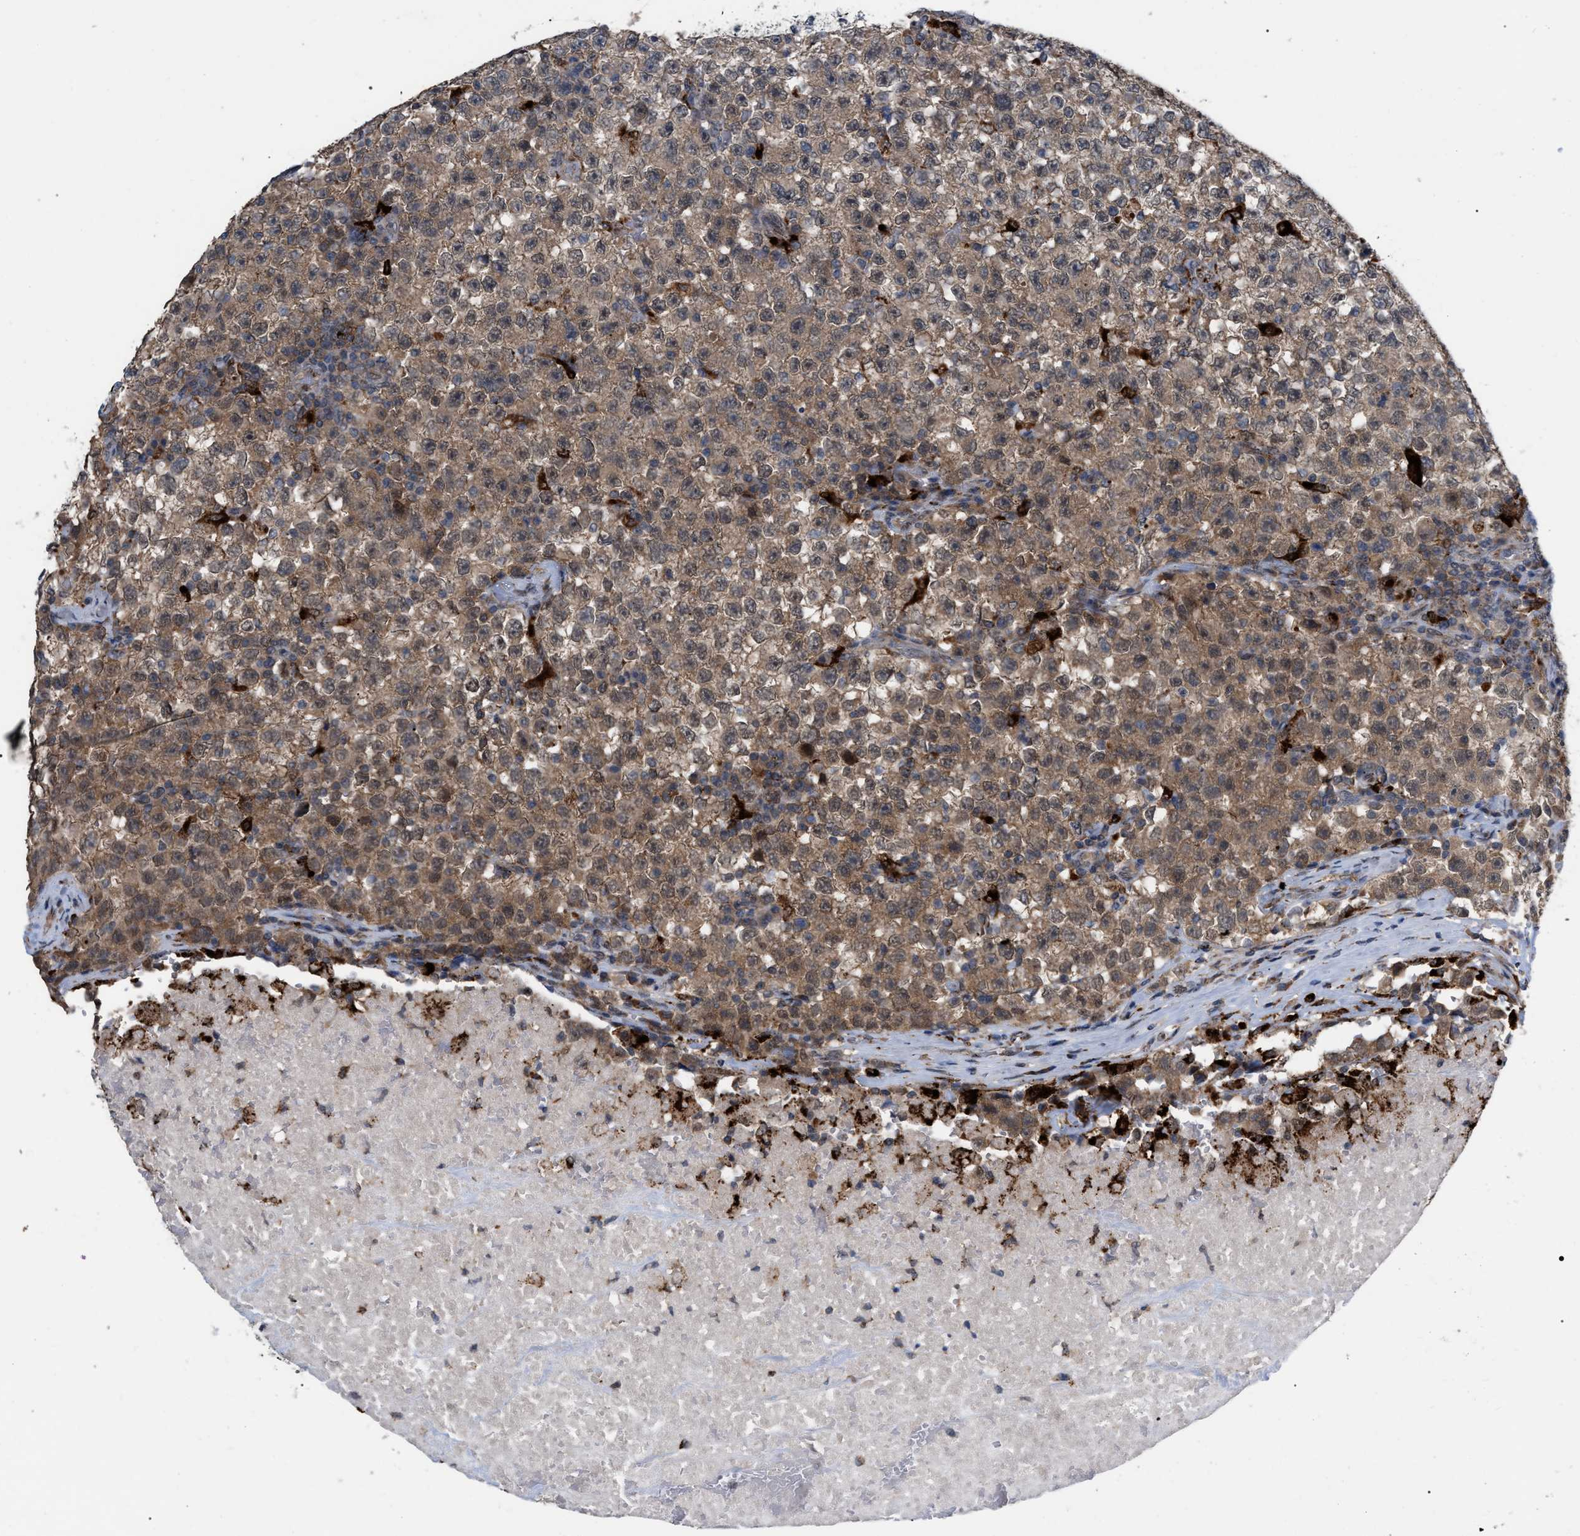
{"staining": {"intensity": "moderate", "quantity": "25%-75%", "location": "cytoplasmic/membranous"}, "tissue": "testis cancer", "cell_type": "Tumor cells", "image_type": "cancer", "snomed": [{"axis": "morphology", "description": "Seminoma, NOS"}, {"axis": "topography", "description": "Testis"}], "caption": "Testis cancer (seminoma) stained with IHC reveals moderate cytoplasmic/membranous staining in about 25%-75% of tumor cells. The staining was performed using DAB to visualize the protein expression in brown, while the nuclei were stained in blue with hematoxylin (Magnification: 20x).", "gene": "UPF1", "patient": {"sex": "male", "age": 22}}